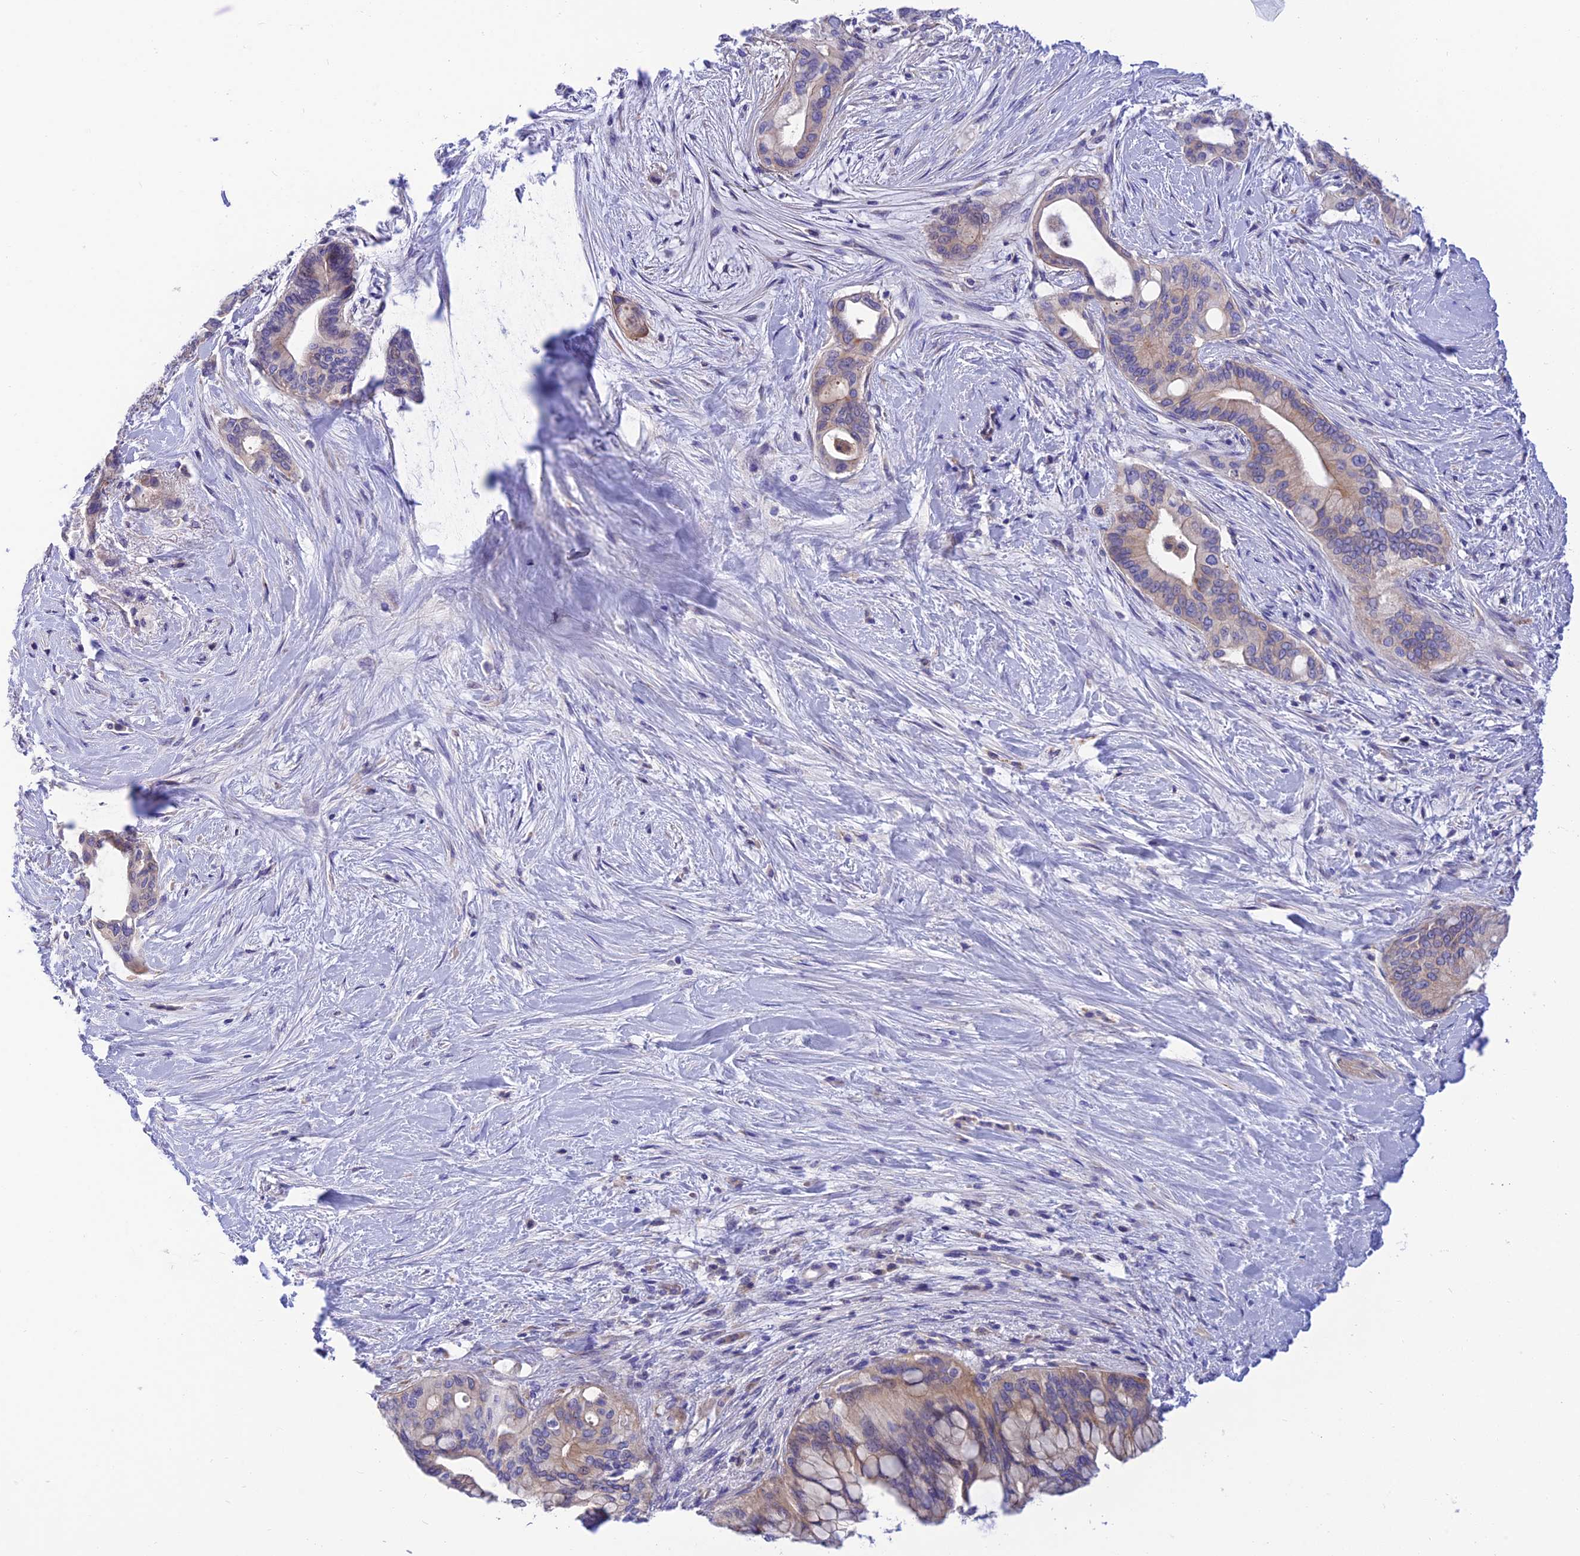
{"staining": {"intensity": "weak", "quantity": "25%-75%", "location": "cytoplasmic/membranous"}, "tissue": "pancreatic cancer", "cell_type": "Tumor cells", "image_type": "cancer", "snomed": [{"axis": "morphology", "description": "Adenocarcinoma, NOS"}, {"axis": "topography", "description": "Pancreas"}], "caption": "Brown immunohistochemical staining in human pancreatic adenocarcinoma exhibits weak cytoplasmic/membranous expression in approximately 25%-75% of tumor cells.", "gene": "CCDC157", "patient": {"sex": "male", "age": 46}}